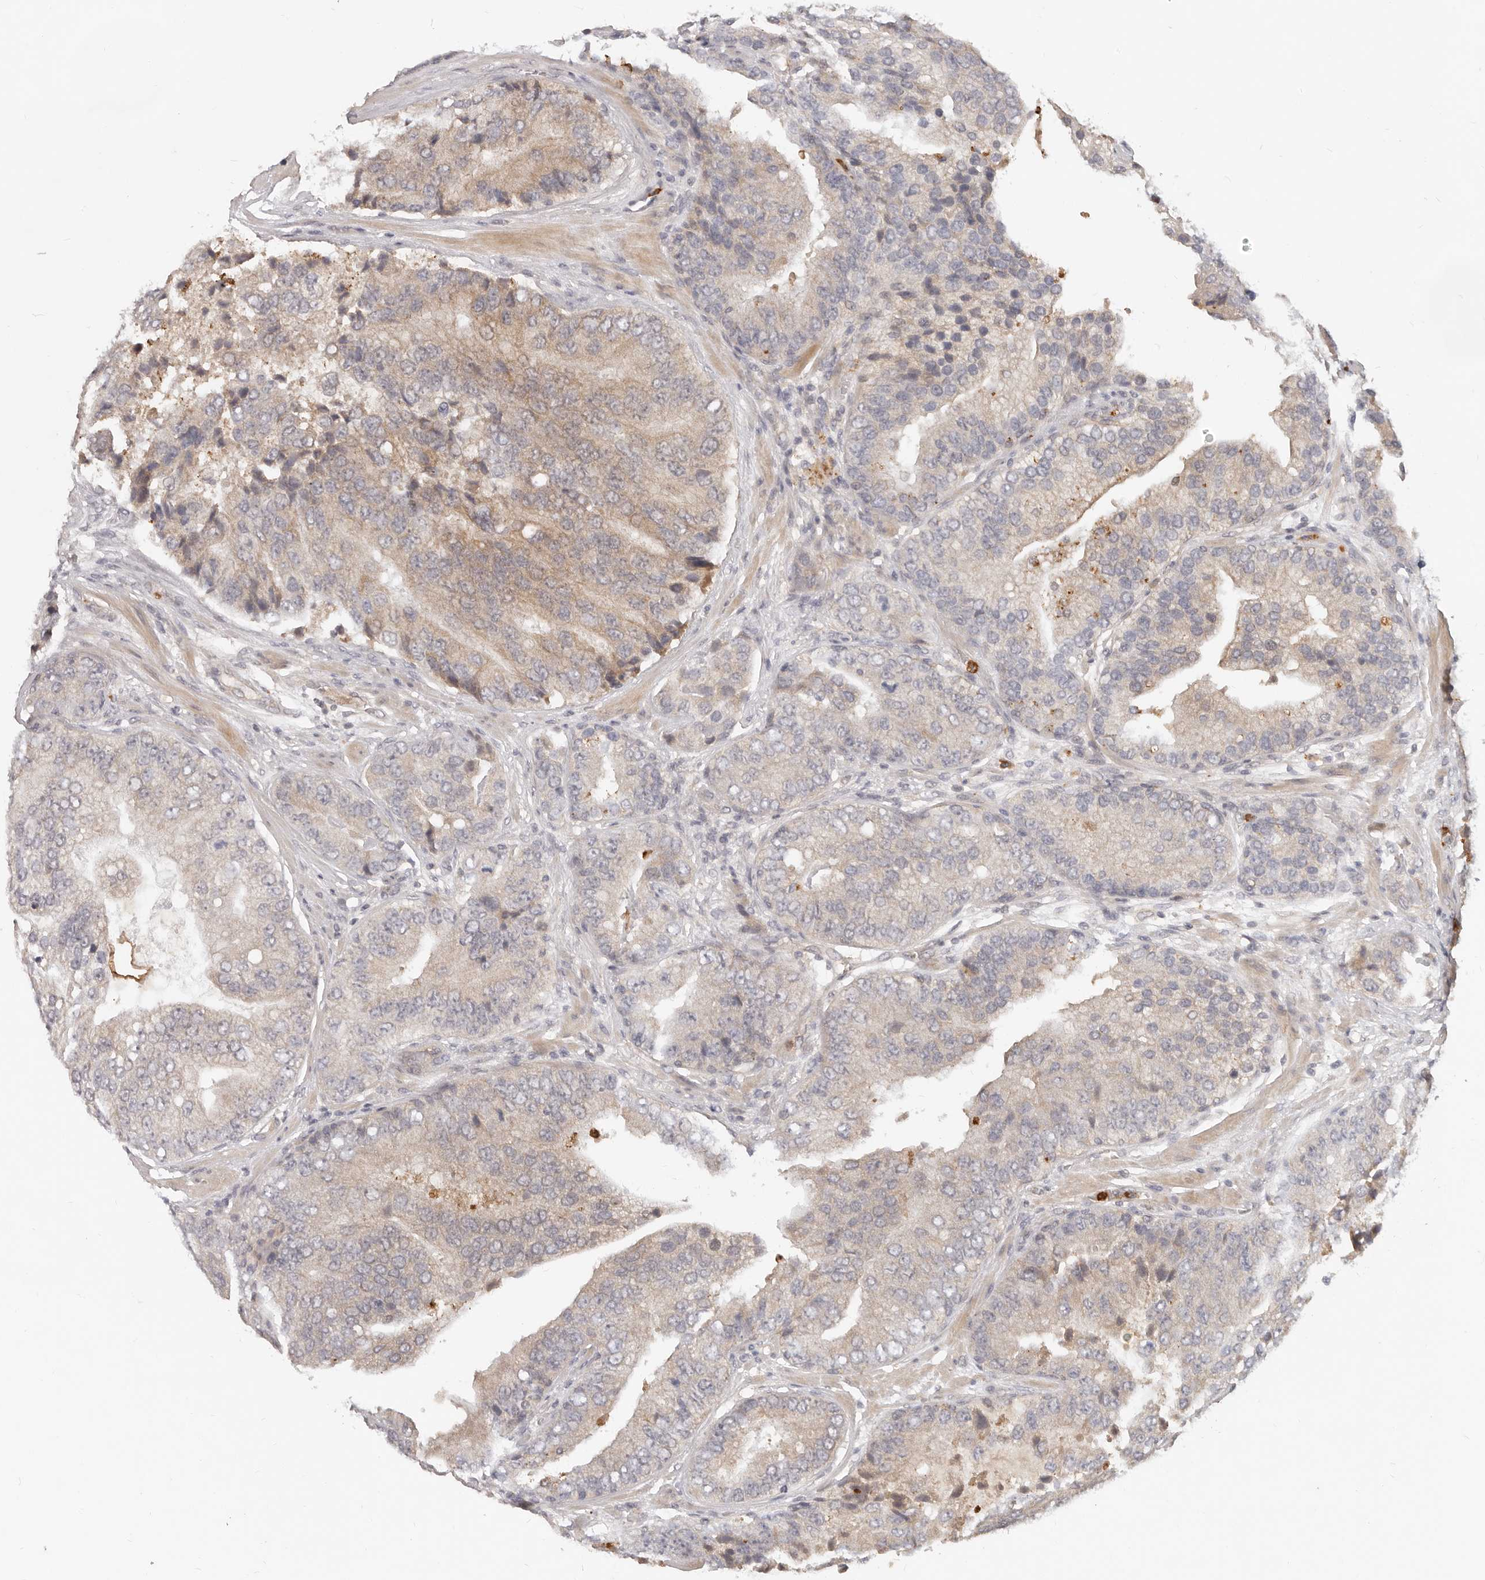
{"staining": {"intensity": "weak", "quantity": "25%-75%", "location": "cytoplasmic/membranous"}, "tissue": "prostate cancer", "cell_type": "Tumor cells", "image_type": "cancer", "snomed": [{"axis": "morphology", "description": "Adenocarcinoma, High grade"}, {"axis": "topography", "description": "Prostate"}], "caption": "Immunohistochemical staining of adenocarcinoma (high-grade) (prostate) demonstrates weak cytoplasmic/membranous protein expression in about 25%-75% of tumor cells.", "gene": "USP49", "patient": {"sex": "male", "age": 70}}